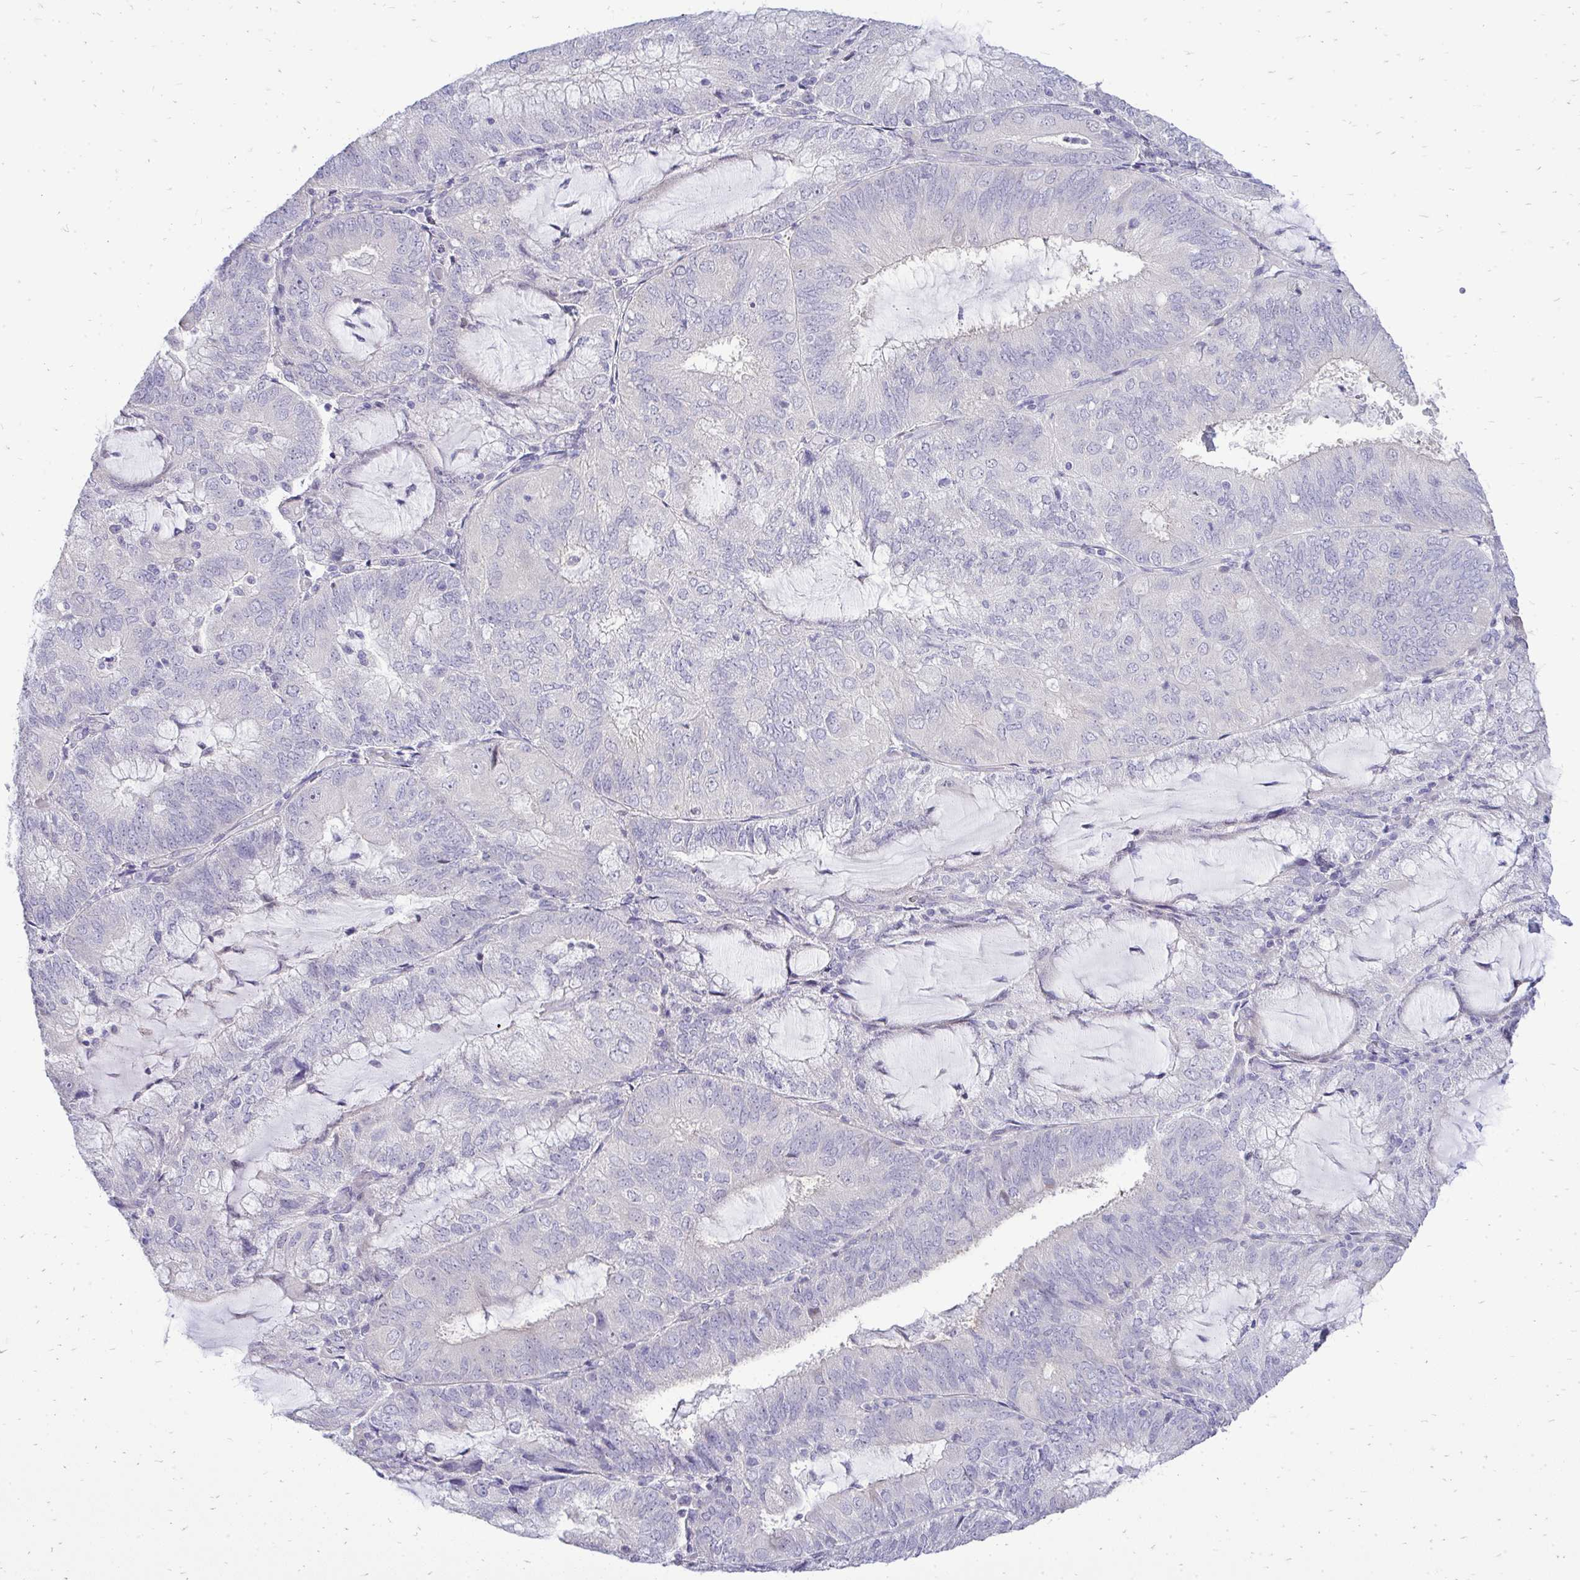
{"staining": {"intensity": "negative", "quantity": "none", "location": "none"}, "tissue": "endometrial cancer", "cell_type": "Tumor cells", "image_type": "cancer", "snomed": [{"axis": "morphology", "description": "Adenocarcinoma, NOS"}, {"axis": "topography", "description": "Endometrium"}], "caption": "Protein analysis of endometrial cancer (adenocarcinoma) exhibits no significant positivity in tumor cells.", "gene": "OR8D1", "patient": {"sex": "female", "age": 81}}